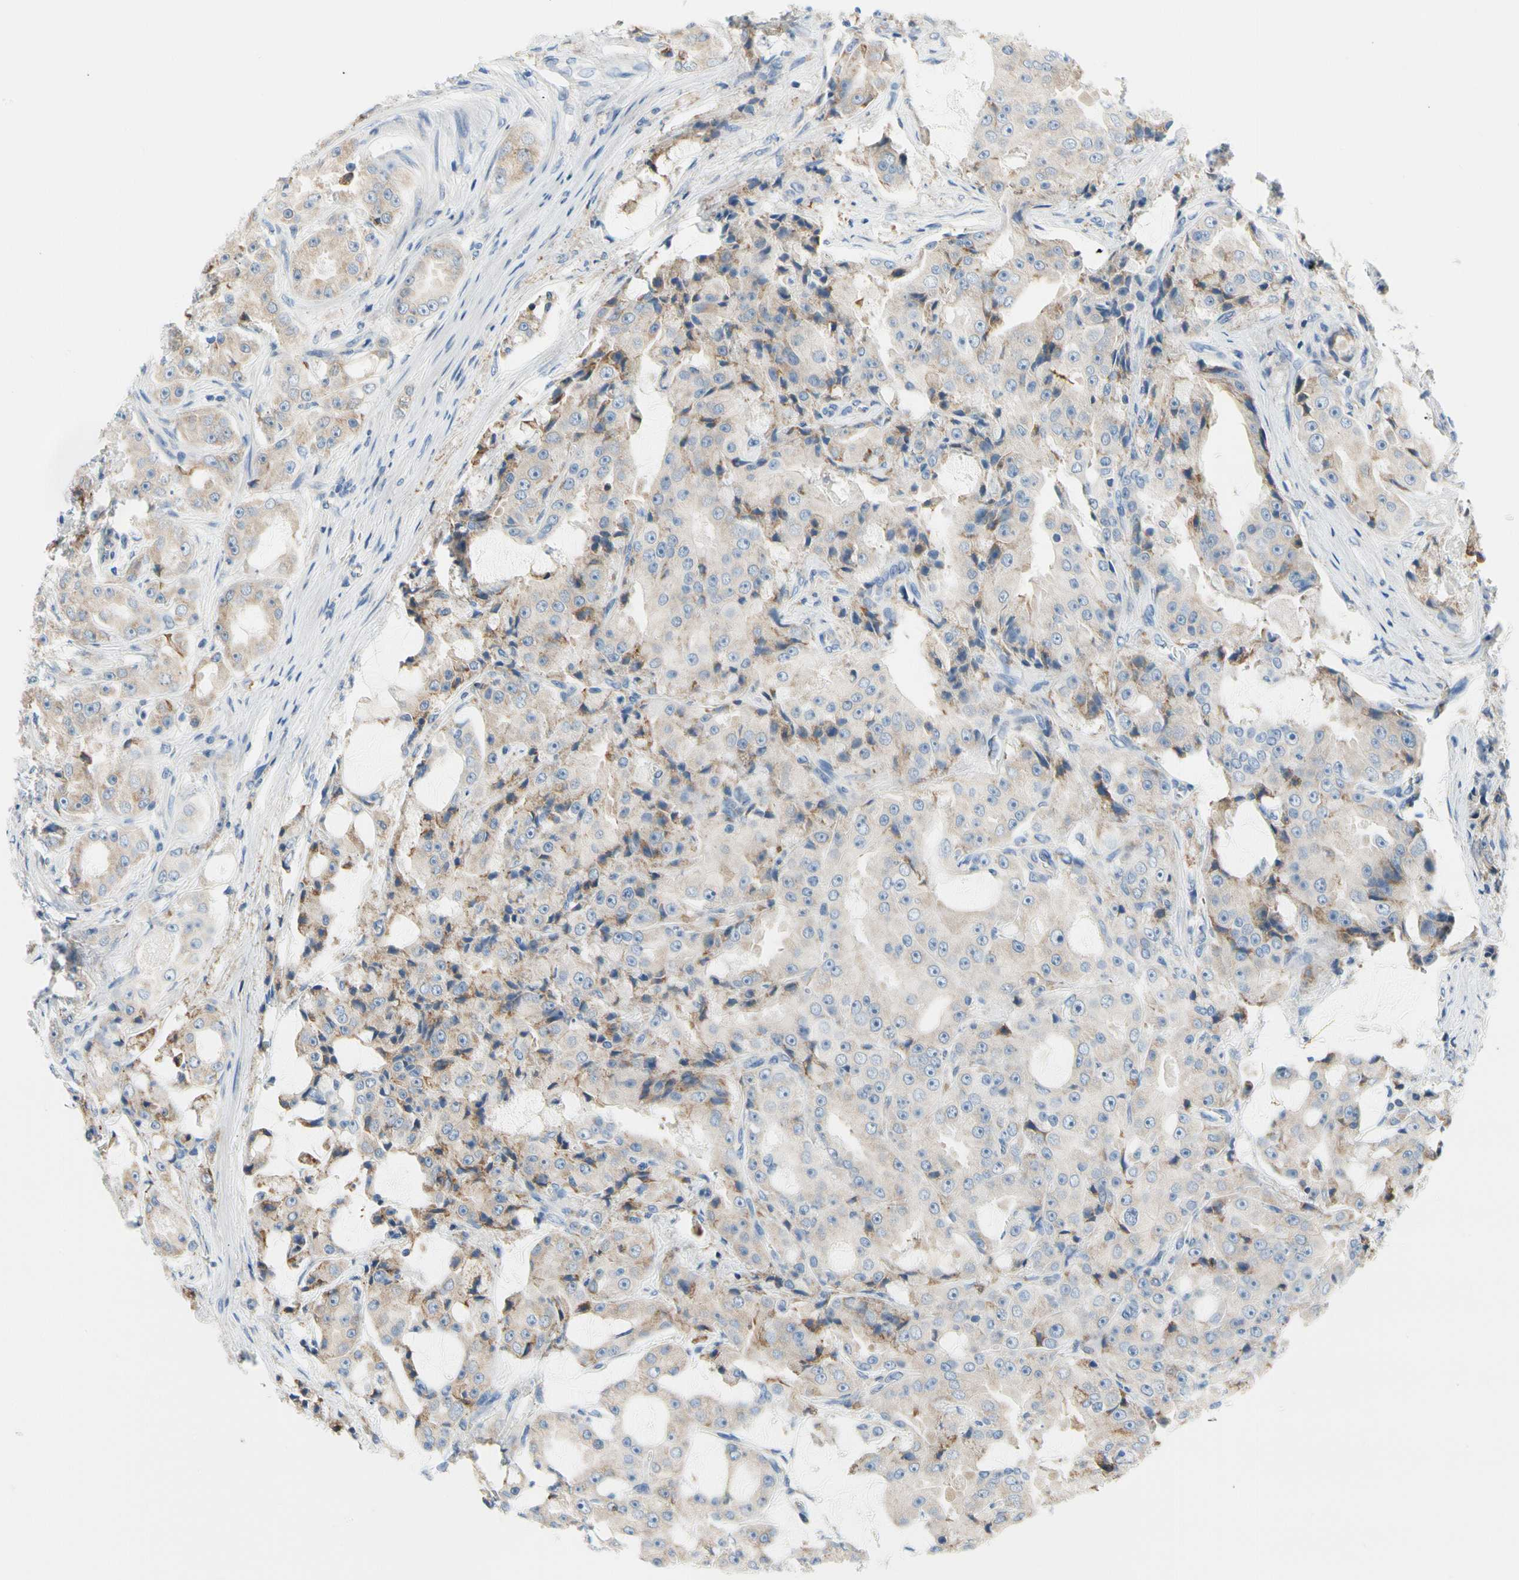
{"staining": {"intensity": "weak", "quantity": ">75%", "location": "cytoplasmic/membranous"}, "tissue": "prostate cancer", "cell_type": "Tumor cells", "image_type": "cancer", "snomed": [{"axis": "morphology", "description": "Adenocarcinoma, High grade"}, {"axis": "topography", "description": "Prostate"}], "caption": "Protein staining shows weak cytoplasmic/membranous staining in about >75% of tumor cells in prostate cancer (high-grade adenocarcinoma).", "gene": "STXBP1", "patient": {"sex": "male", "age": 73}}